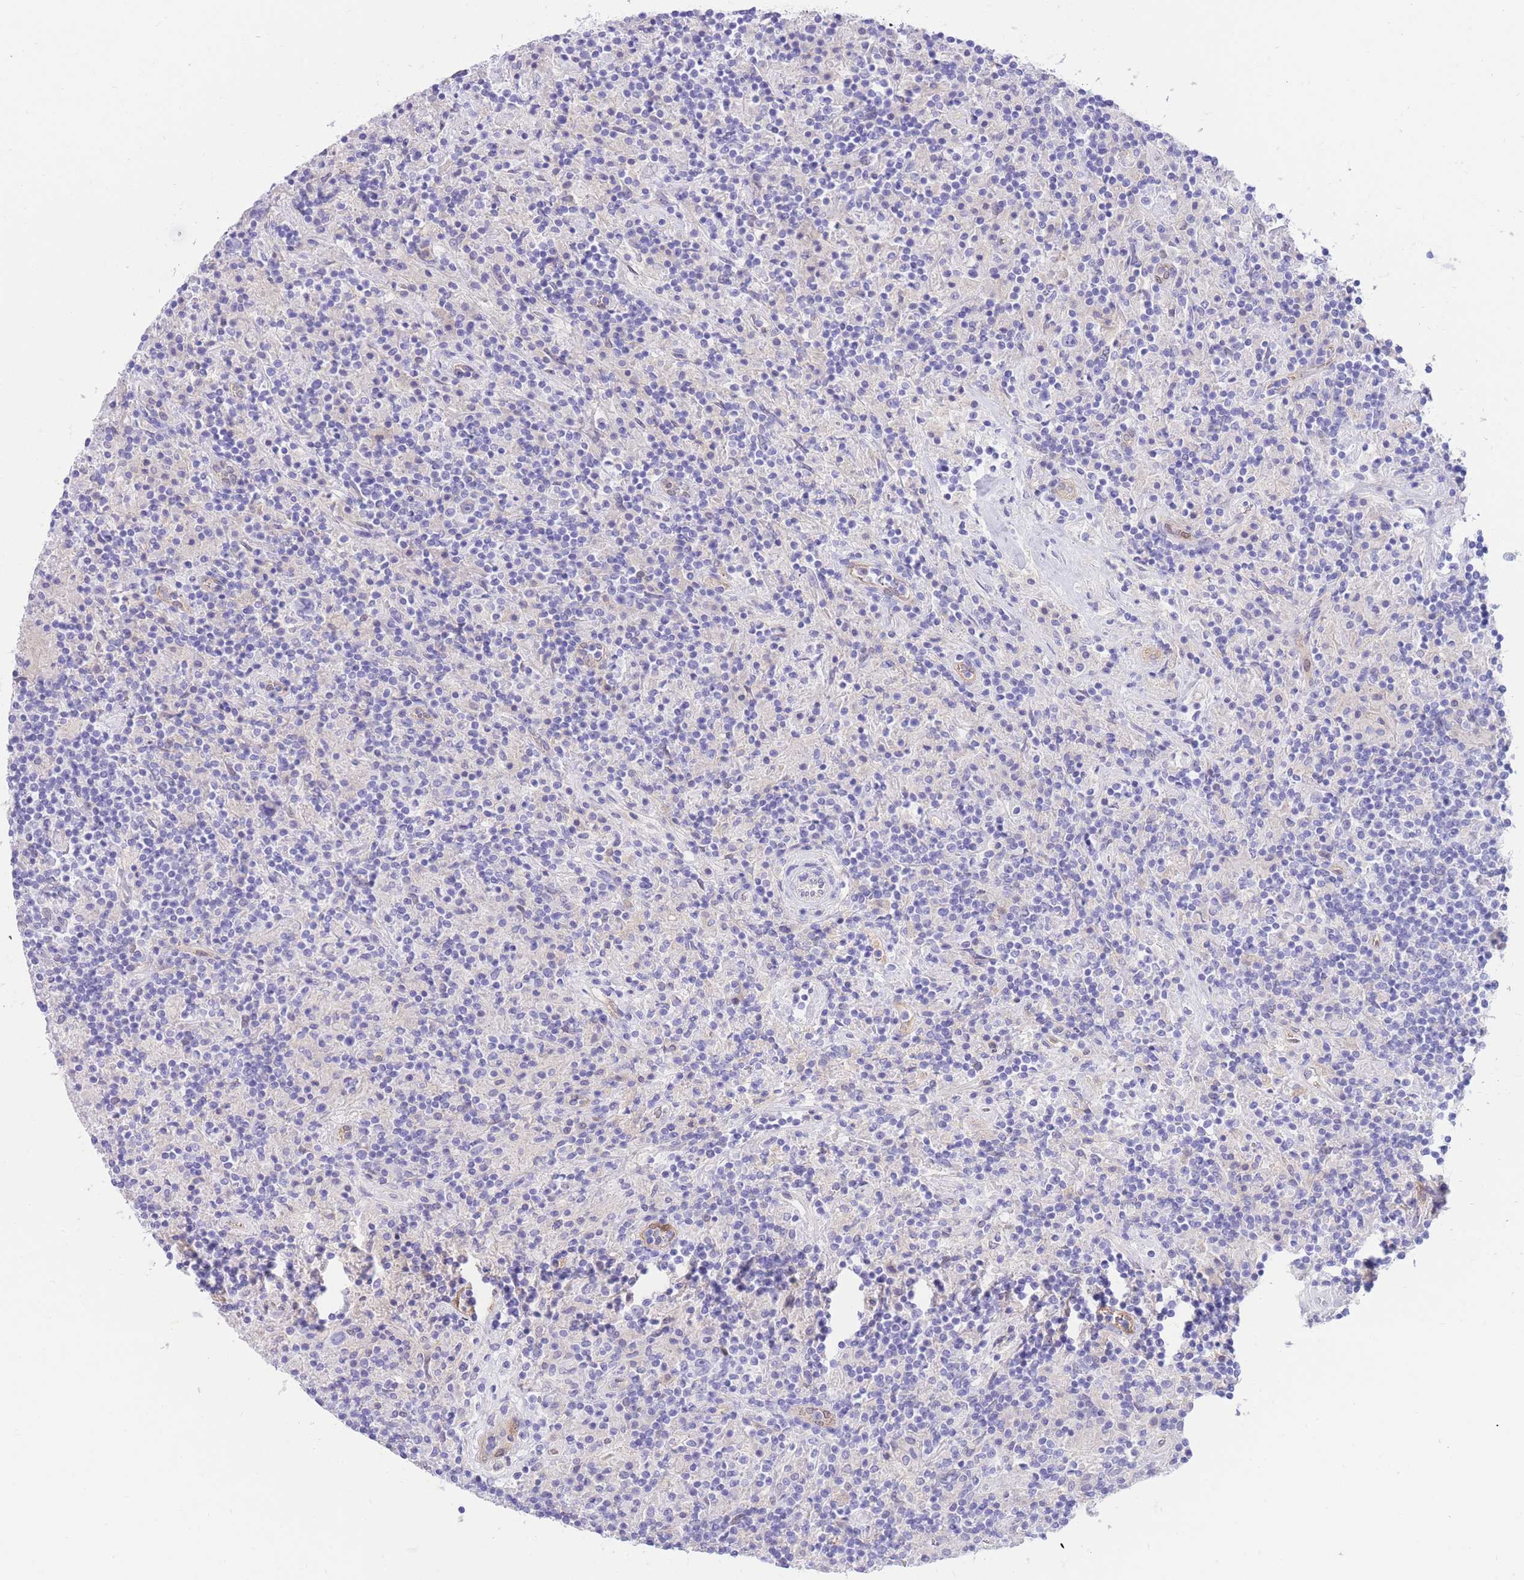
{"staining": {"intensity": "negative", "quantity": "none", "location": "none"}, "tissue": "lymphoma", "cell_type": "Tumor cells", "image_type": "cancer", "snomed": [{"axis": "morphology", "description": "Hodgkin's disease, NOS"}, {"axis": "topography", "description": "Lymph node"}], "caption": "The image exhibits no significant staining in tumor cells of lymphoma.", "gene": "SULT1A1", "patient": {"sex": "male", "age": 70}}